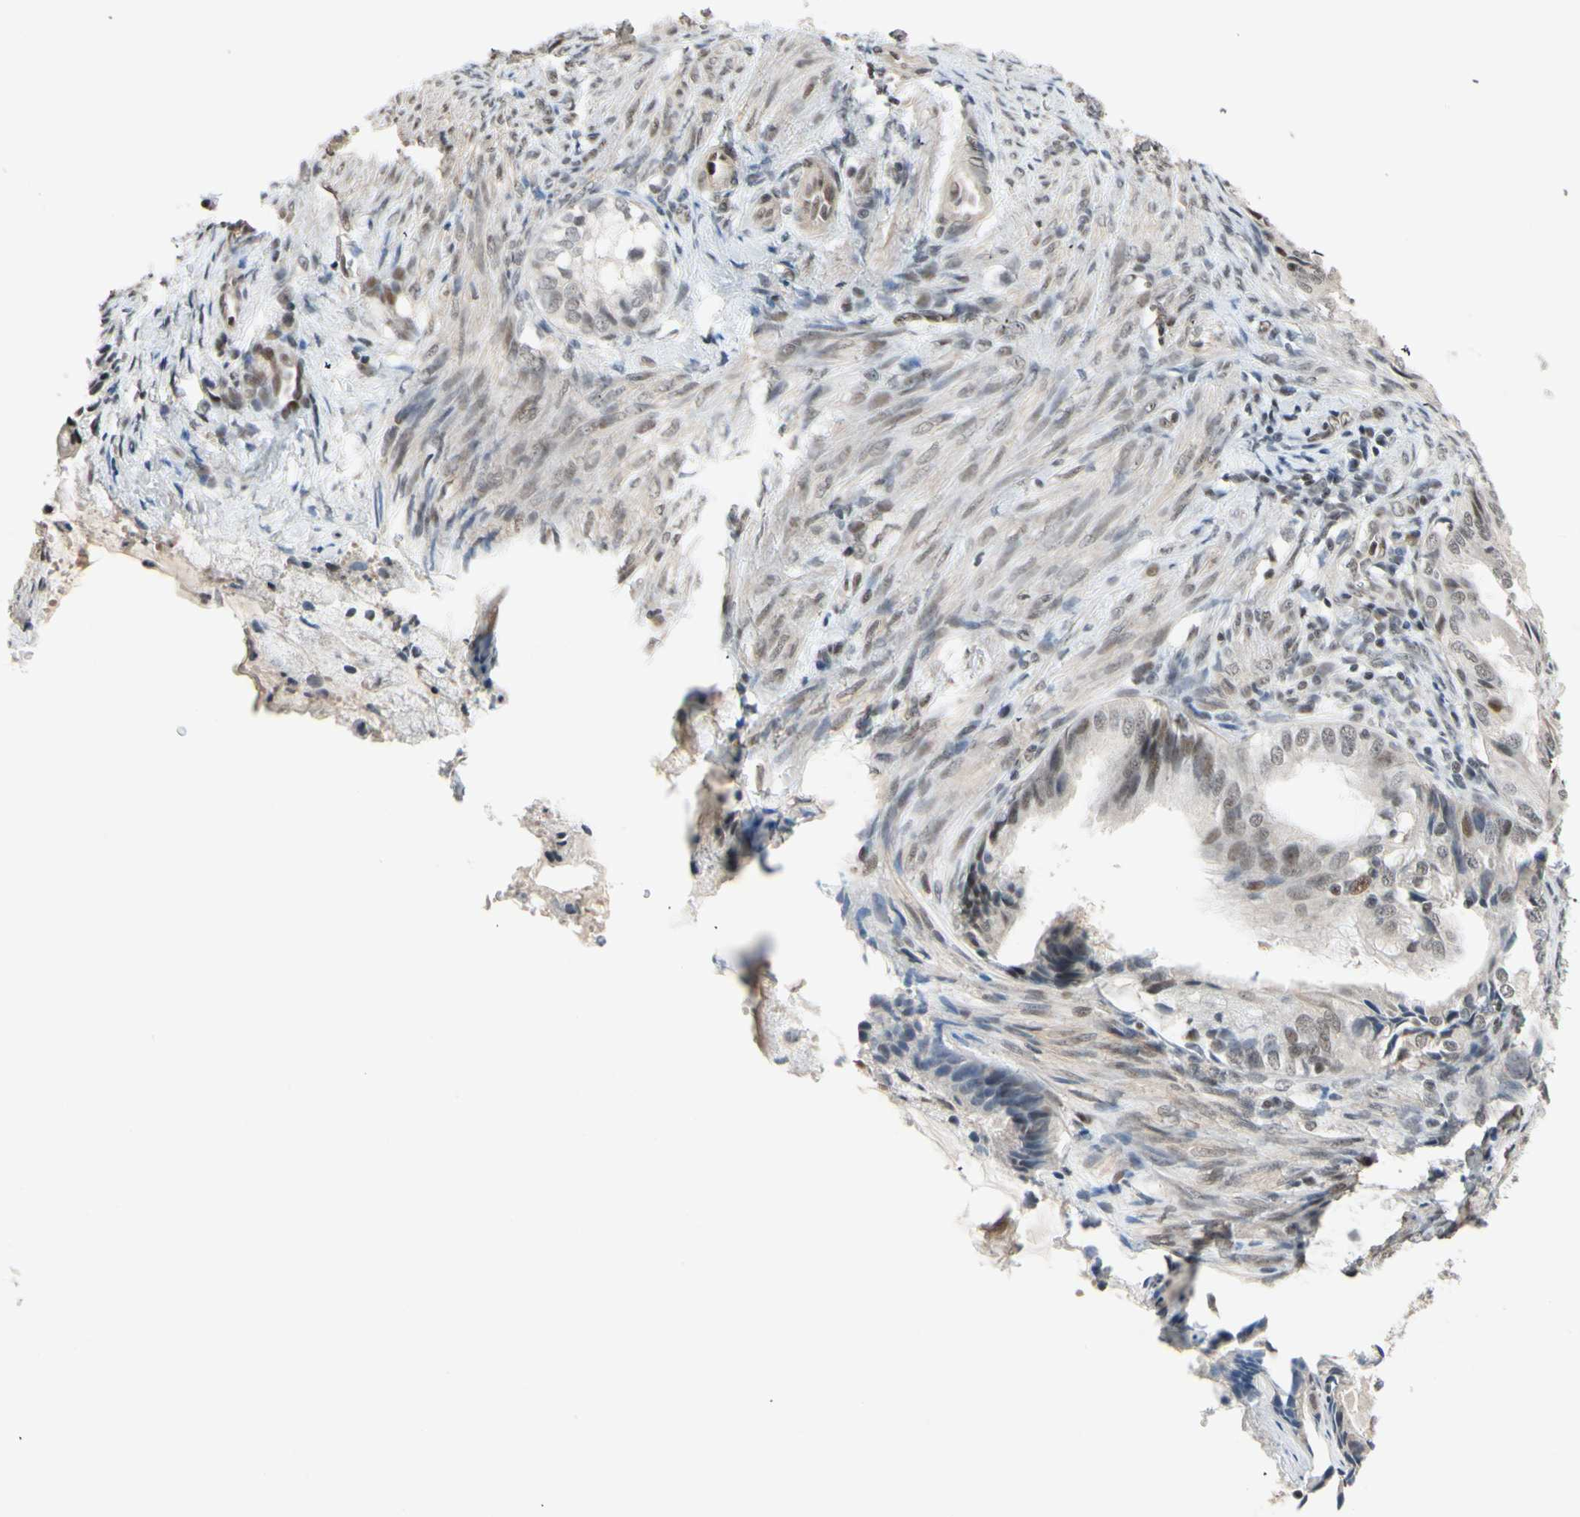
{"staining": {"intensity": "moderate", "quantity": "<25%", "location": "nuclear"}, "tissue": "endometrial cancer", "cell_type": "Tumor cells", "image_type": "cancer", "snomed": [{"axis": "morphology", "description": "Adenocarcinoma, NOS"}, {"axis": "topography", "description": "Endometrium"}], "caption": "Moderate nuclear positivity is identified in approximately <25% of tumor cells in endometrial cancer. Using DAB (3,3'-diaminobenzidine) (brown) and hematoxylin (blue) stains, captured at high magnification using brightfield microscopy.", "gene": "TAF4", "patient": {"sex": "female", "age": 86}}